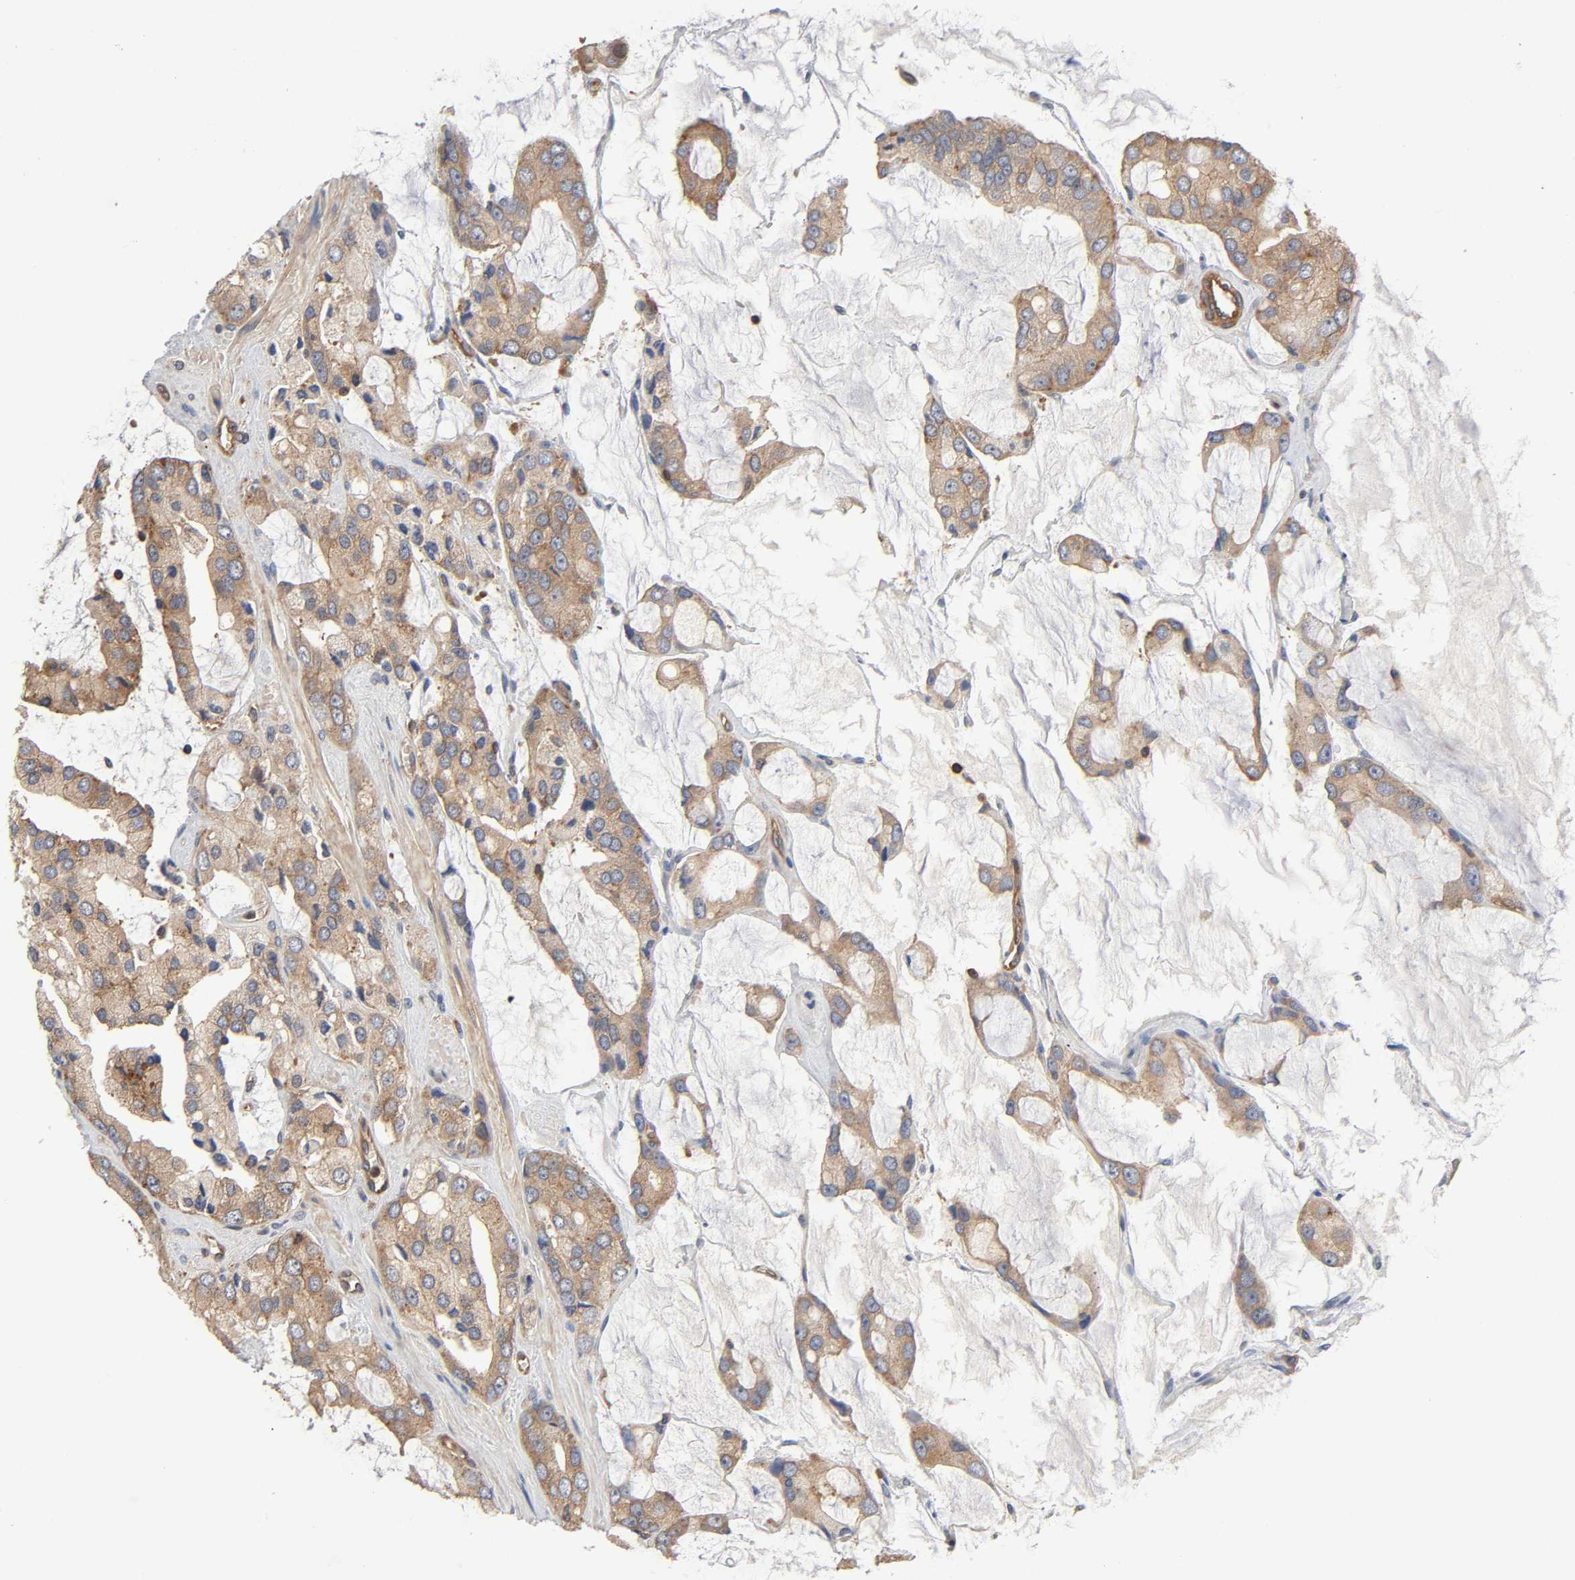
{"staining": {"intensity": "weak", "quantity": ">75%", "location": "cytoplasmic/membranous"}, "tissue": "prostate cancer", "cell_type": "Tumor cells", "image_type": "cancer", "snomed": [{"axis": "morphology", "description": "Adenocarcinoma, High grade"}, {"axis": "topography", "description": "Prostate"}], "caption": "High-power microscopy captured an immunohistochemistry (IHC) image of prostate cancer (adenocarcinoma (high-grade)), revealing weak cytoplasmic/membranous positivity in about >75% of tumor cells.", "gene": "LAMTOR2", "patient": {"sex": "male", "age": 67}}